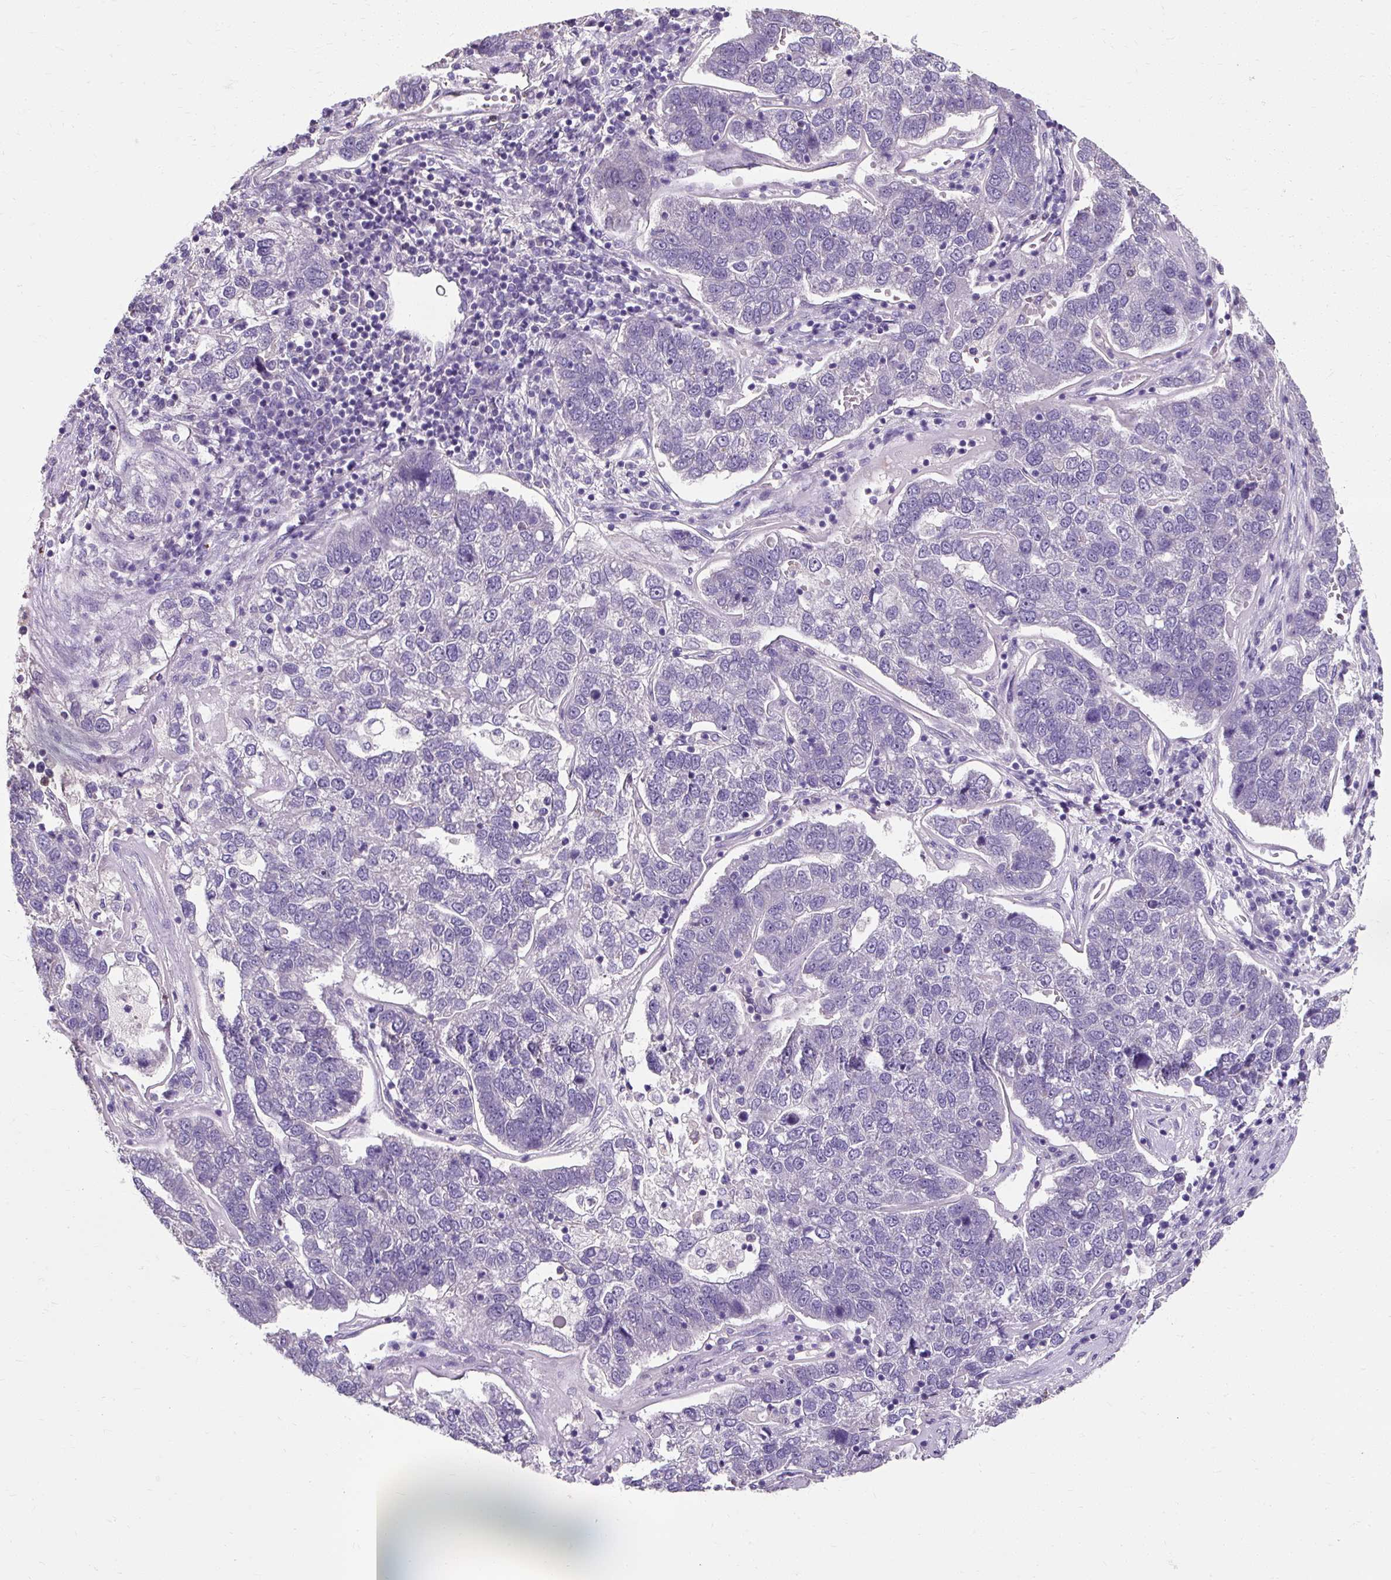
{"staining": {"intensity": "negative", "quantity": "none", "location": "none"}, "tissue": "pancreatic cancer", "cell_type": "Tumor cells", "image_type": "cancer", "snomed": [{"axis": "morphology", "description": "Adenocarcinoma, NOS"}, {"axis": "topography", "description": "Pancreas"}], "caption": "Immunohistochemistry of pancreatic adenocarcinoma demonstrates no positivity in tumor cells. (Stains: DAB (3,3'-diaminobenzidine) IHC with hematoxylin counter stain, Microscopy: brightfield microscopy at high magnification).", "gene": "KLHL24", "patient": {"sex": "female", "age": 61}}